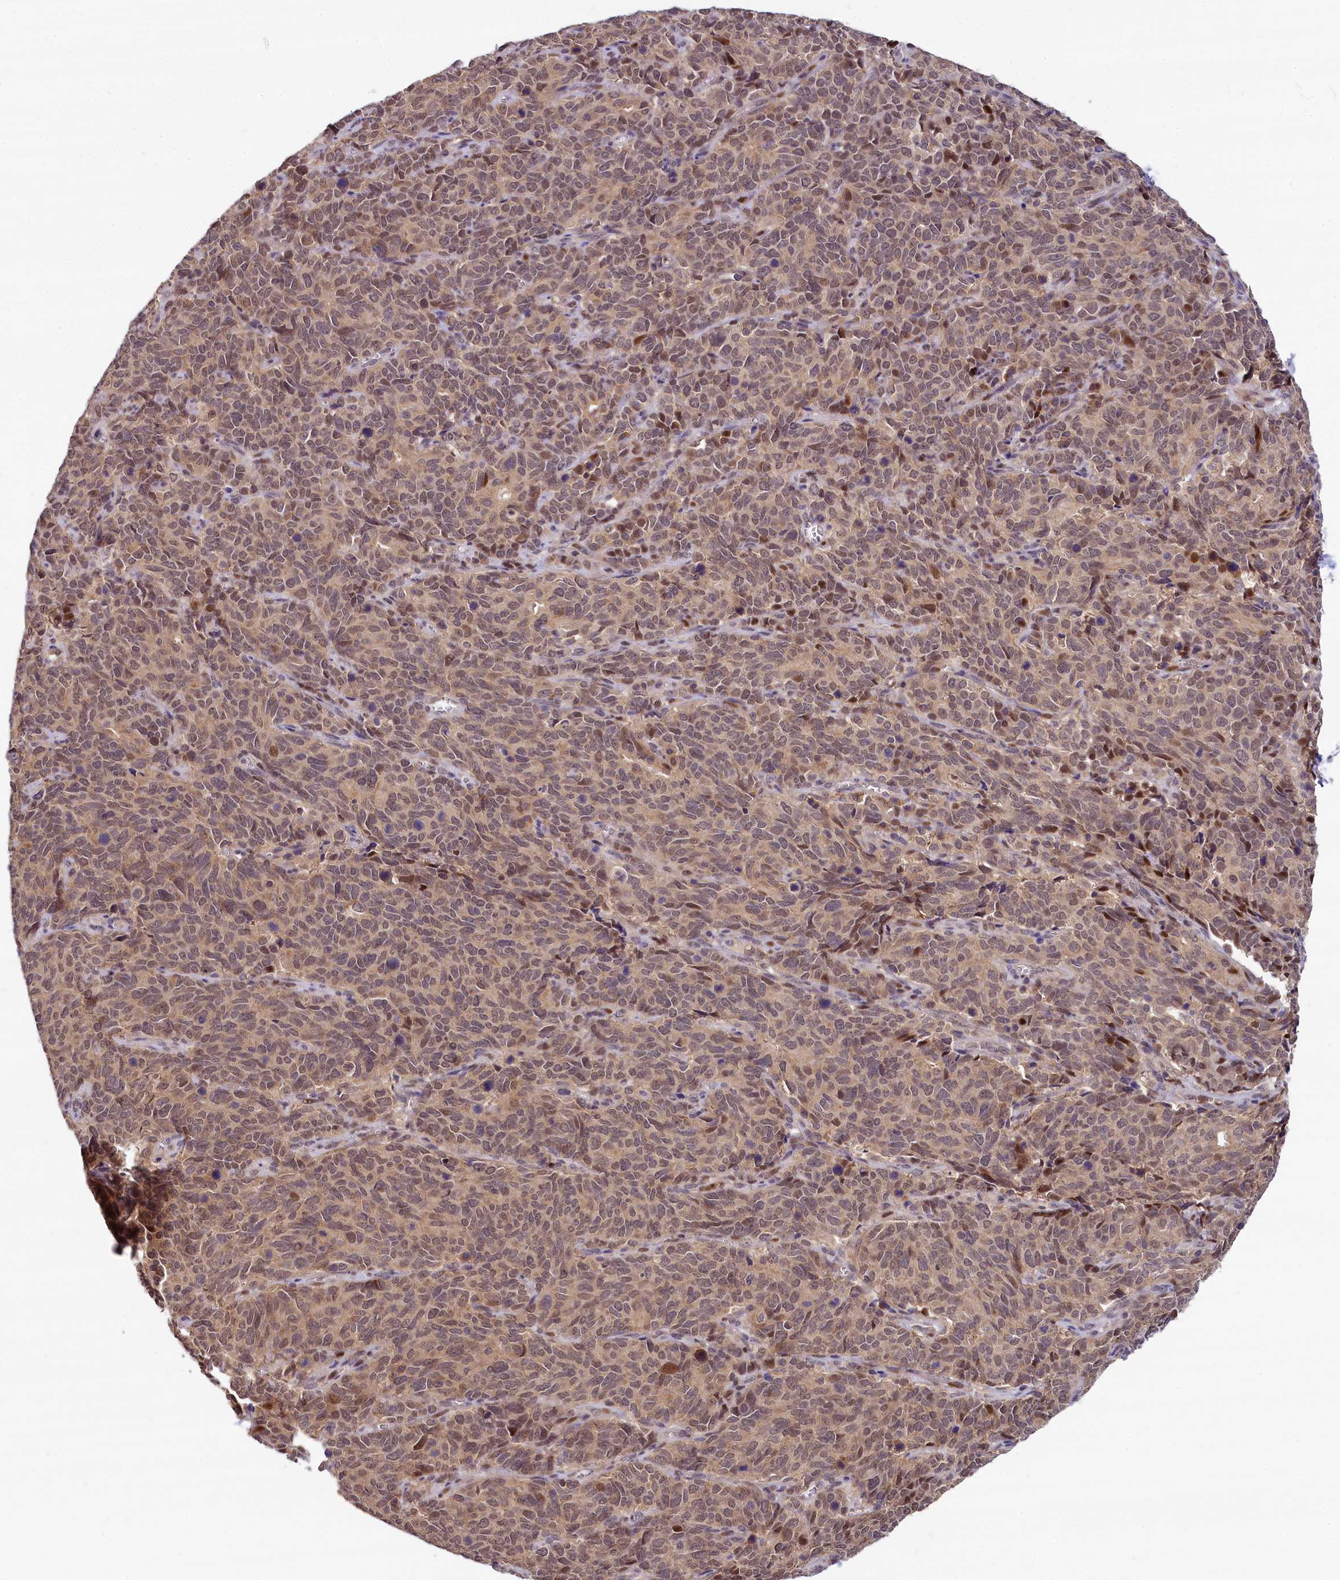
{"staining": {"intensity": "weak", "quantity": ">75%", "location": "cytoplasmic/membranous,nuclear"}, "tissue": "cervical cancer", "cell_type": "Tumor cells", "image_type": "cancer", "snomed": [{"axis": "morphology", "description": "Squamous cell carcinoma, NOS"}, {"axis": "topography", "description": "Cervix"}], "caption": "There is low levels of weak cytoplasmic/membranous and nuclear positivity in tumor cells of cervical squamous cell carcinoma, as demonstrated by immunohistochemical staining (brown color).", "gene": "TMEM39A", "patient": {"sex": "female", "age": 60}}